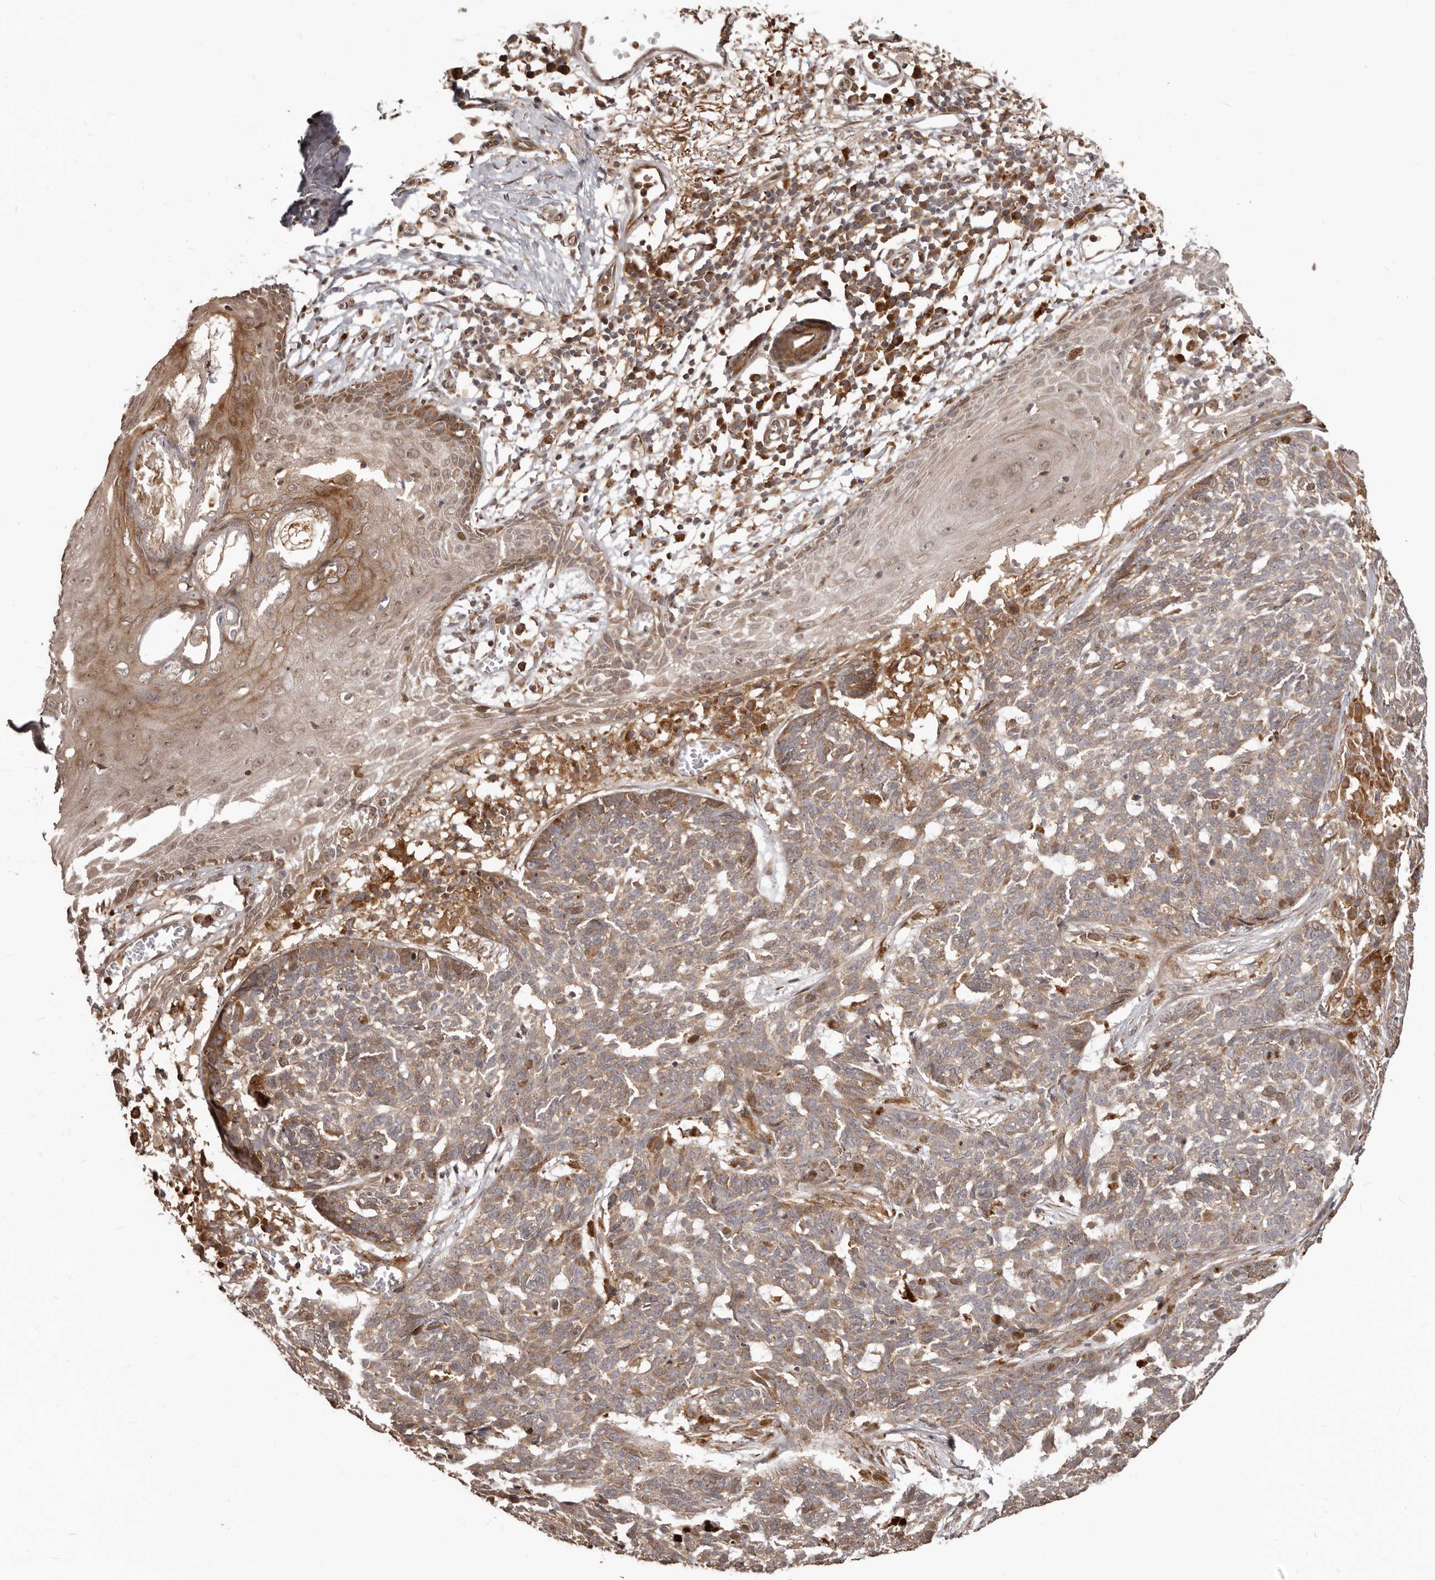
{"staining": {"intensity": "weak", "quantity": "25%-75%", "location": "cytoplasmic/membranous,nuclear"}, "tissue": "skin cancer", "cell_type": "Tumor cells", "image_type": "cancer", "snomed": [{"axis": "morphology", "description": "Basal cell carcinoma"}, {"axis": "topography", "description": "Skin"}], "caption": "Basal cell carcinoma (skin) stained with a brown dye exhibits weak cytoplasmic/membranous and nuclear positive expression in approximately 25%-75% of tumor cells.", "gene": "RNF187", "patient": {"sex": "male", "age": 85}}